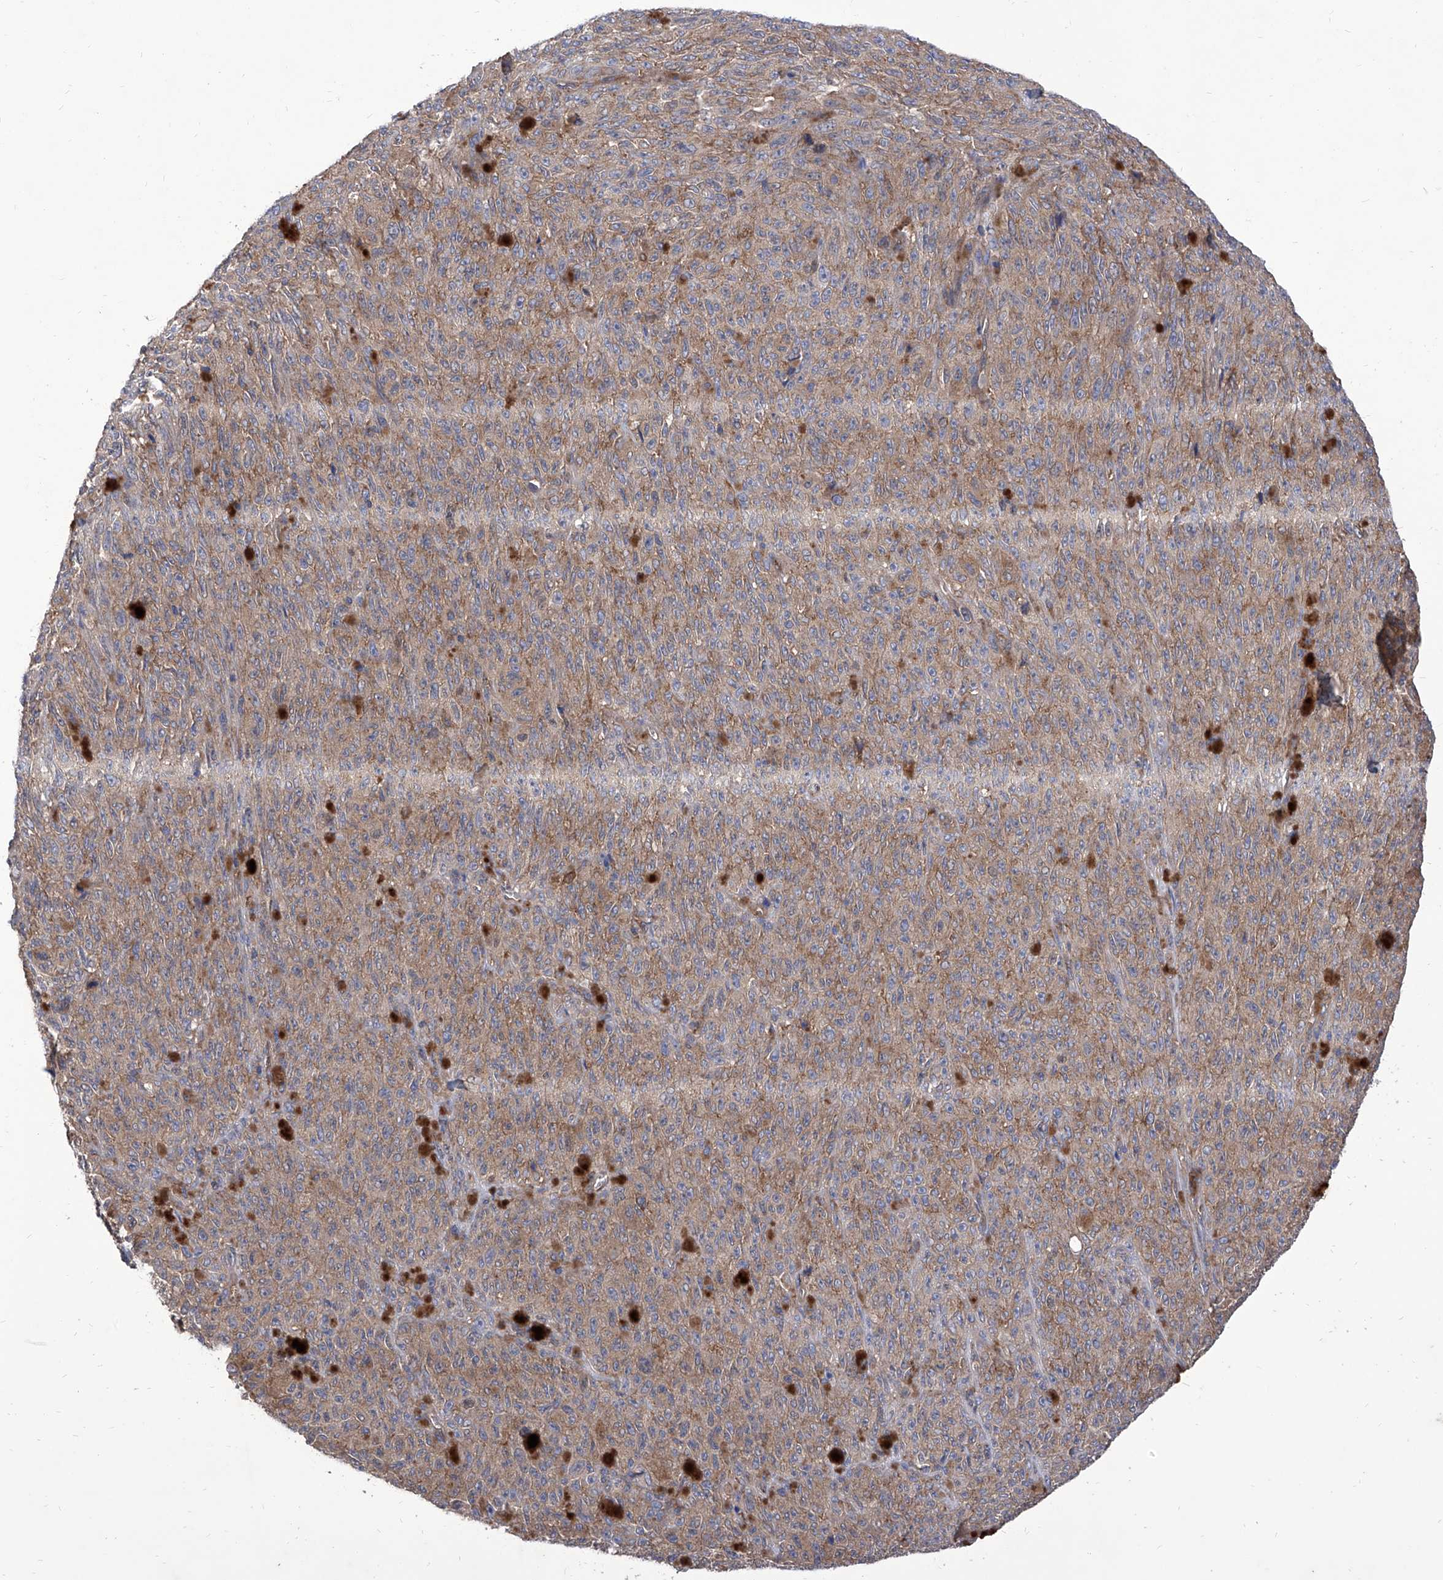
{"staining": {"intensity": "weak", "quantity": "25%-75%", "location": "cytoplasmic/membranous"}, "tissue": "melanoma", "cell_type": "Tumor cells", "image_type": "cancer", "snomed": [{"axis": "morphology", "description": "Malignant melanoma, NOS"}, {"axis": "topography", "description": "Skin"}], "caption": "Malignant melanoma was stained to show a protein in brown. There is low levels of weak cytoplasmic/membranous expression in about 25%-75% of tumor cells. Ihc stains the protein in brown and the nuclei are stained blue.", "gene": "TJAP1", "patient": {"sex": "female", "age": 82}}